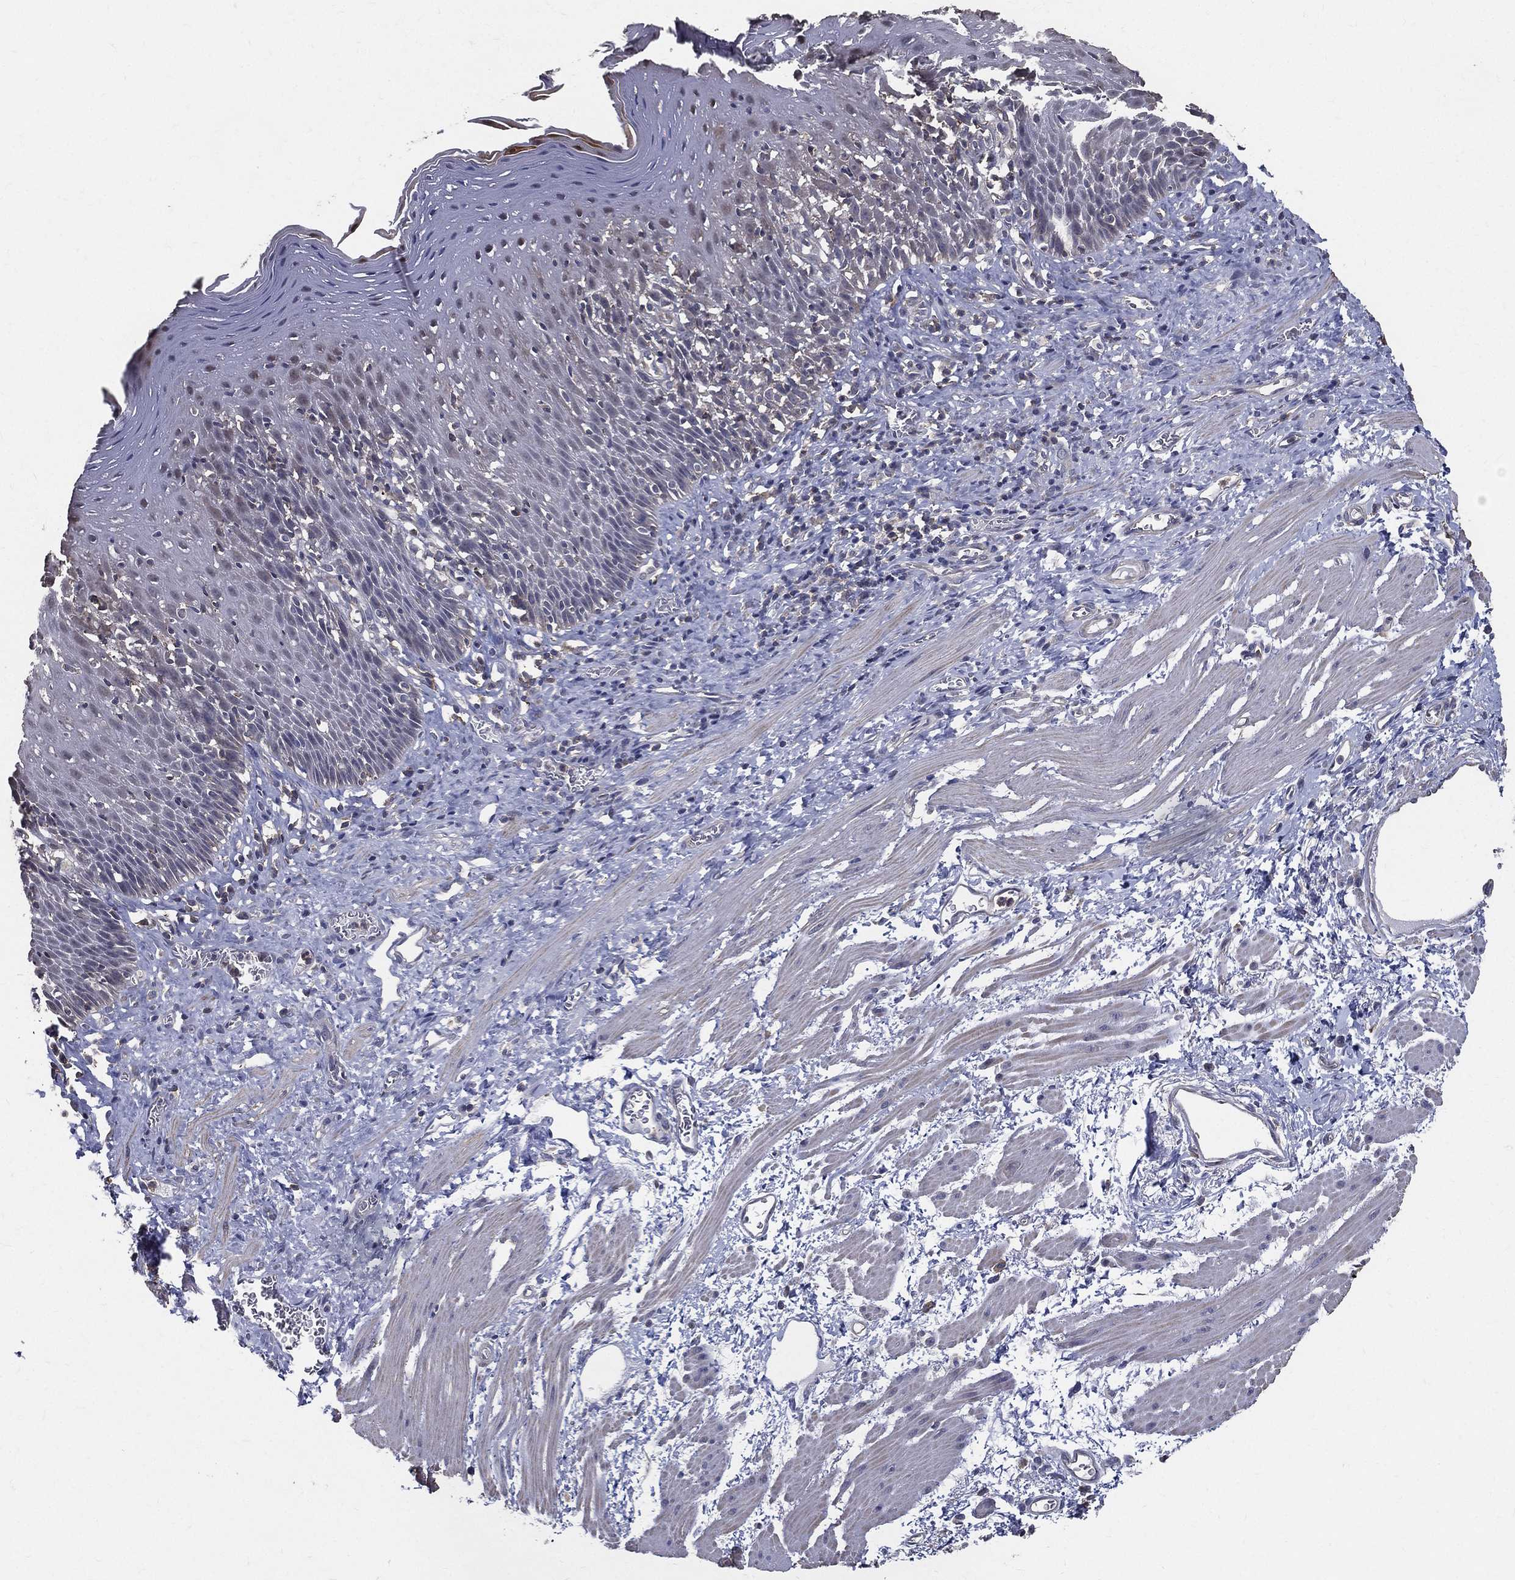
{"staining": {"intensity": "moderate", "quantity": "<25%", "location": "cytoplasmic/membranous"}, "tissue": "esophagus", "cell_type": "Squamous epithelial cells", "image_type": "normal", "snomed": [{"axis": "morphology", "description": "Normal tissue, NOS"}, {"axis": "morphology", "description": "Adenocarcinoma, NOS"}, {"axis": "topography", "description": "Esophagus"}, {"axis": "topography", "description": "Stomach, upper"}], "caption": "IHC (DAB (3,3'-diaminobenzidine)) staining of normal human esophagus reveals moderate cytoplasmic/membranous protein expression in about <25% of squamous epithelial cells.", "gene": "SERPINB2", "patient": {"sex": "male", "age": 74}}